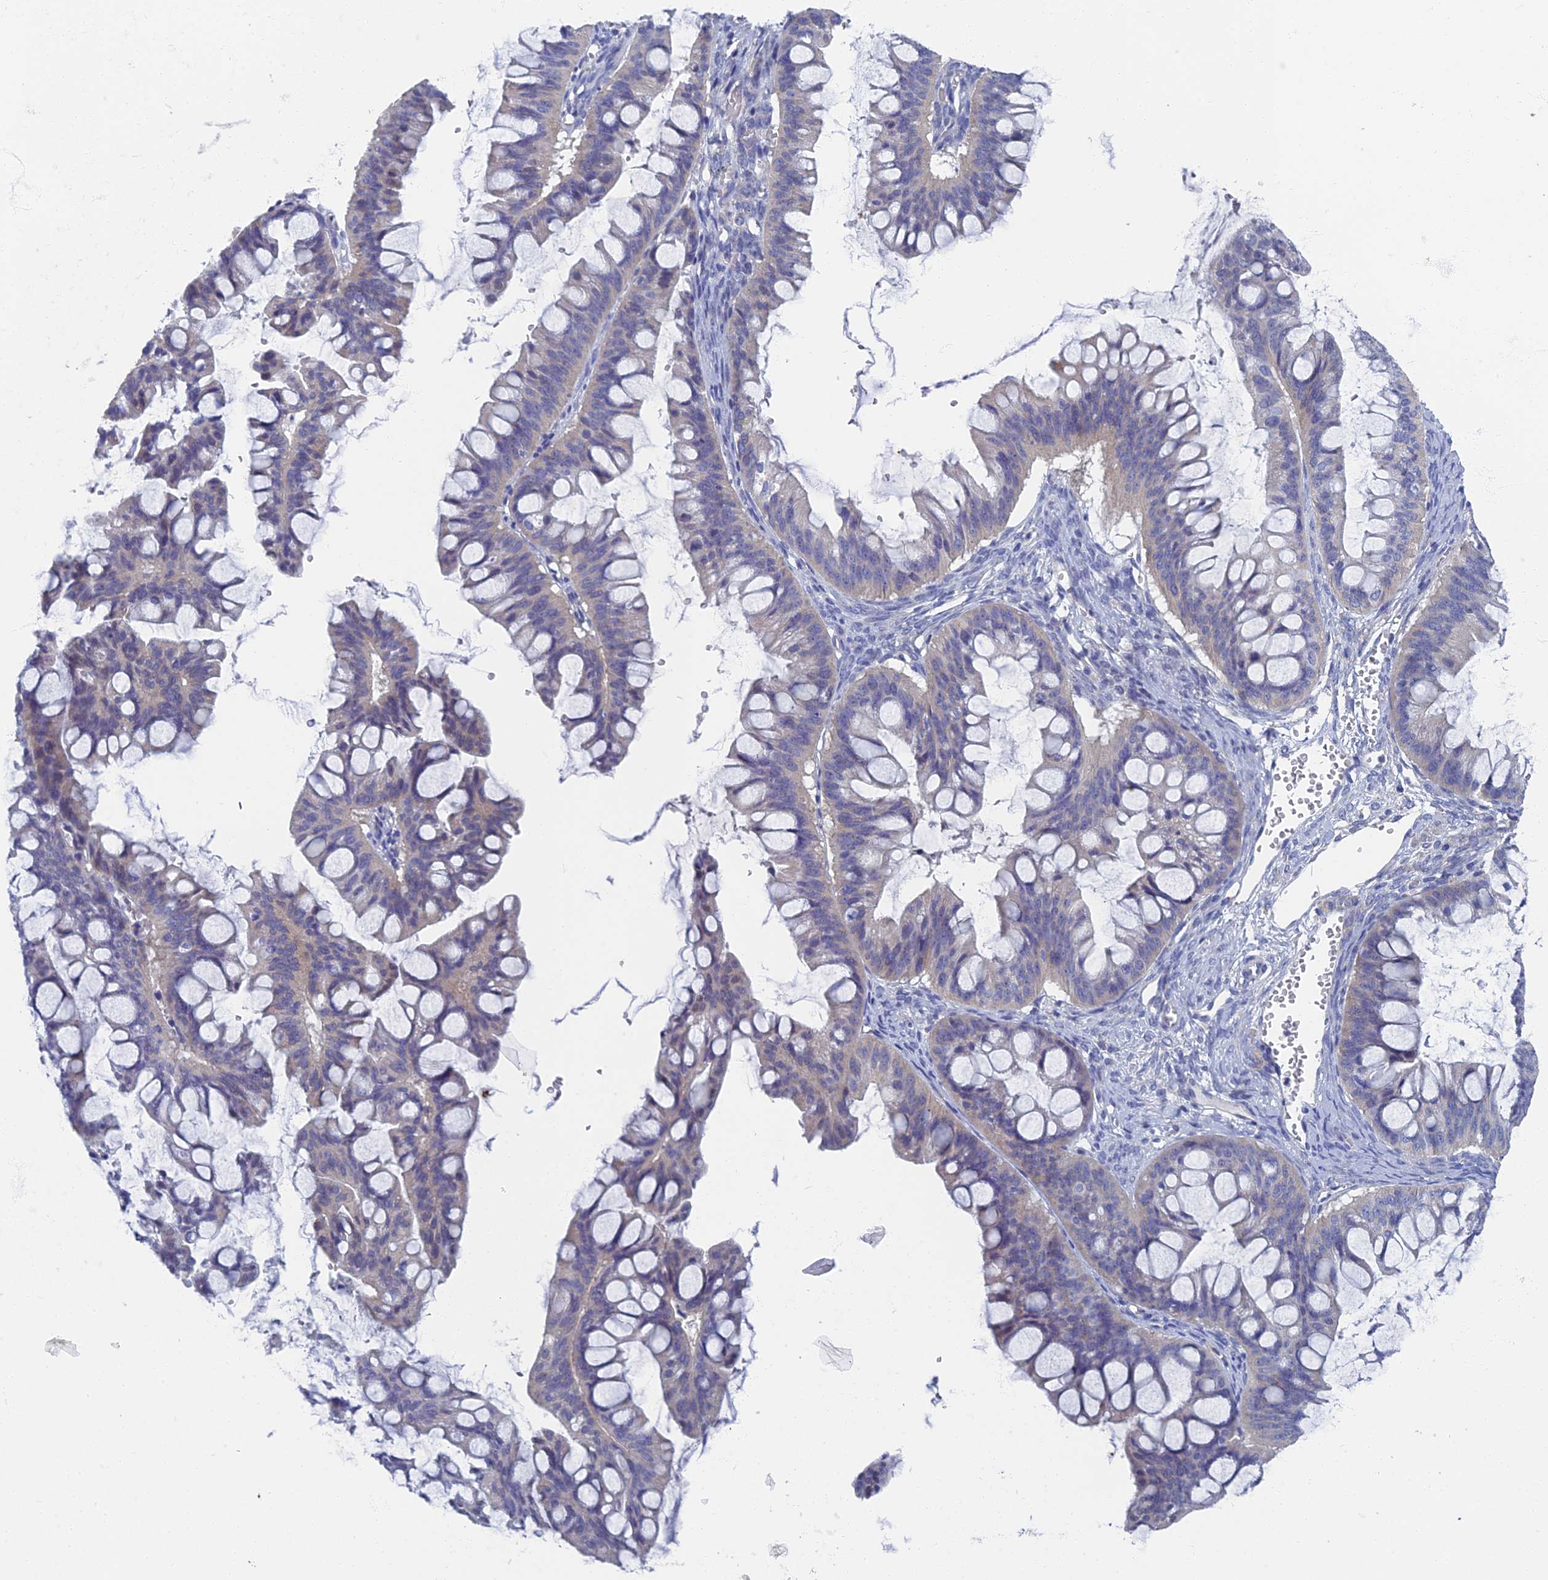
{"staining": {"intensity": "negative", "quantity": "none", "location": "none"}, "tissue": "ovarian cancer", "cell_type": "Tumor cells", "image_type": "cancer", "snomed": [{"axis": "morphology", "description": "Cystadenocarcinoma, mucinous, NOS"}, {"axis": "topography", "description": "Ovary"}], "caption": "The IHC micrograph has no significant staining in tumor cells of ovarian mucinous cystadenocarcinoma tissue.", "gene": "SPIN4", "patient": {"sex": "female", "age": 73}}